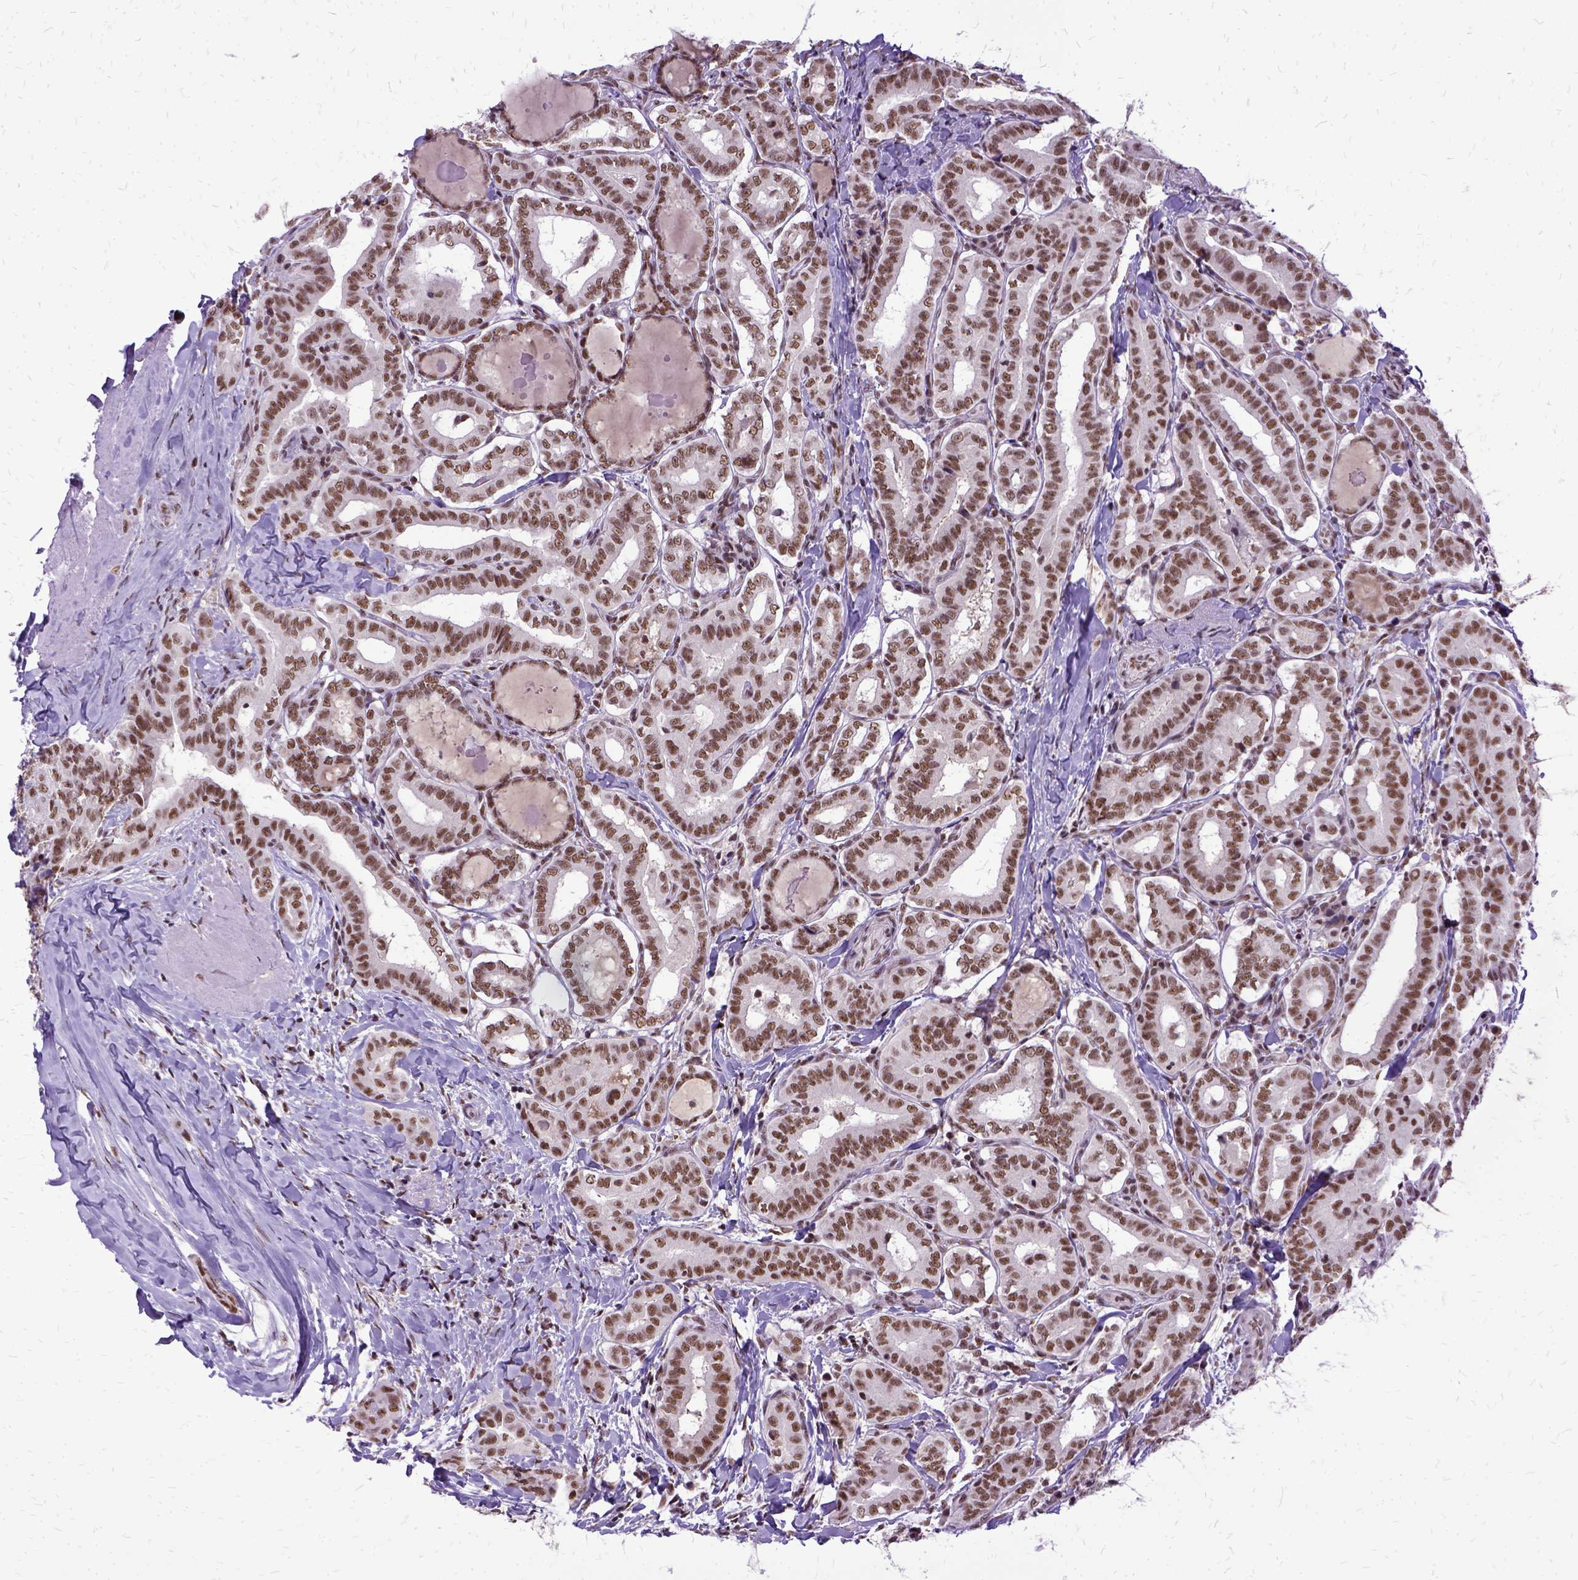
{"staining": {"intensity": "moderate", "quantity": ">75%", "location": "nuclear"}, "tissue": "thyroid cancer", "cell_type": "Tumor cells", "image_type": "cancer", "snomed": [{"axis": "morphology", "description": "Papillary adenocarcinoma, NOS"}, {"axis": "morphology", "description": "Papillary adenoma metastatic"}, {"axis": "topography", "description": "Thyroid gland"}], "caption": "High-power microscopy captured an IHC micrograph of thyroid cancer (papillary adenocarcinoma), revealing moderate nuclear staining in approximately >75% of tumor cells.", "gene": "SETD1A", "patient": {"sex": "female", "age": 50}}